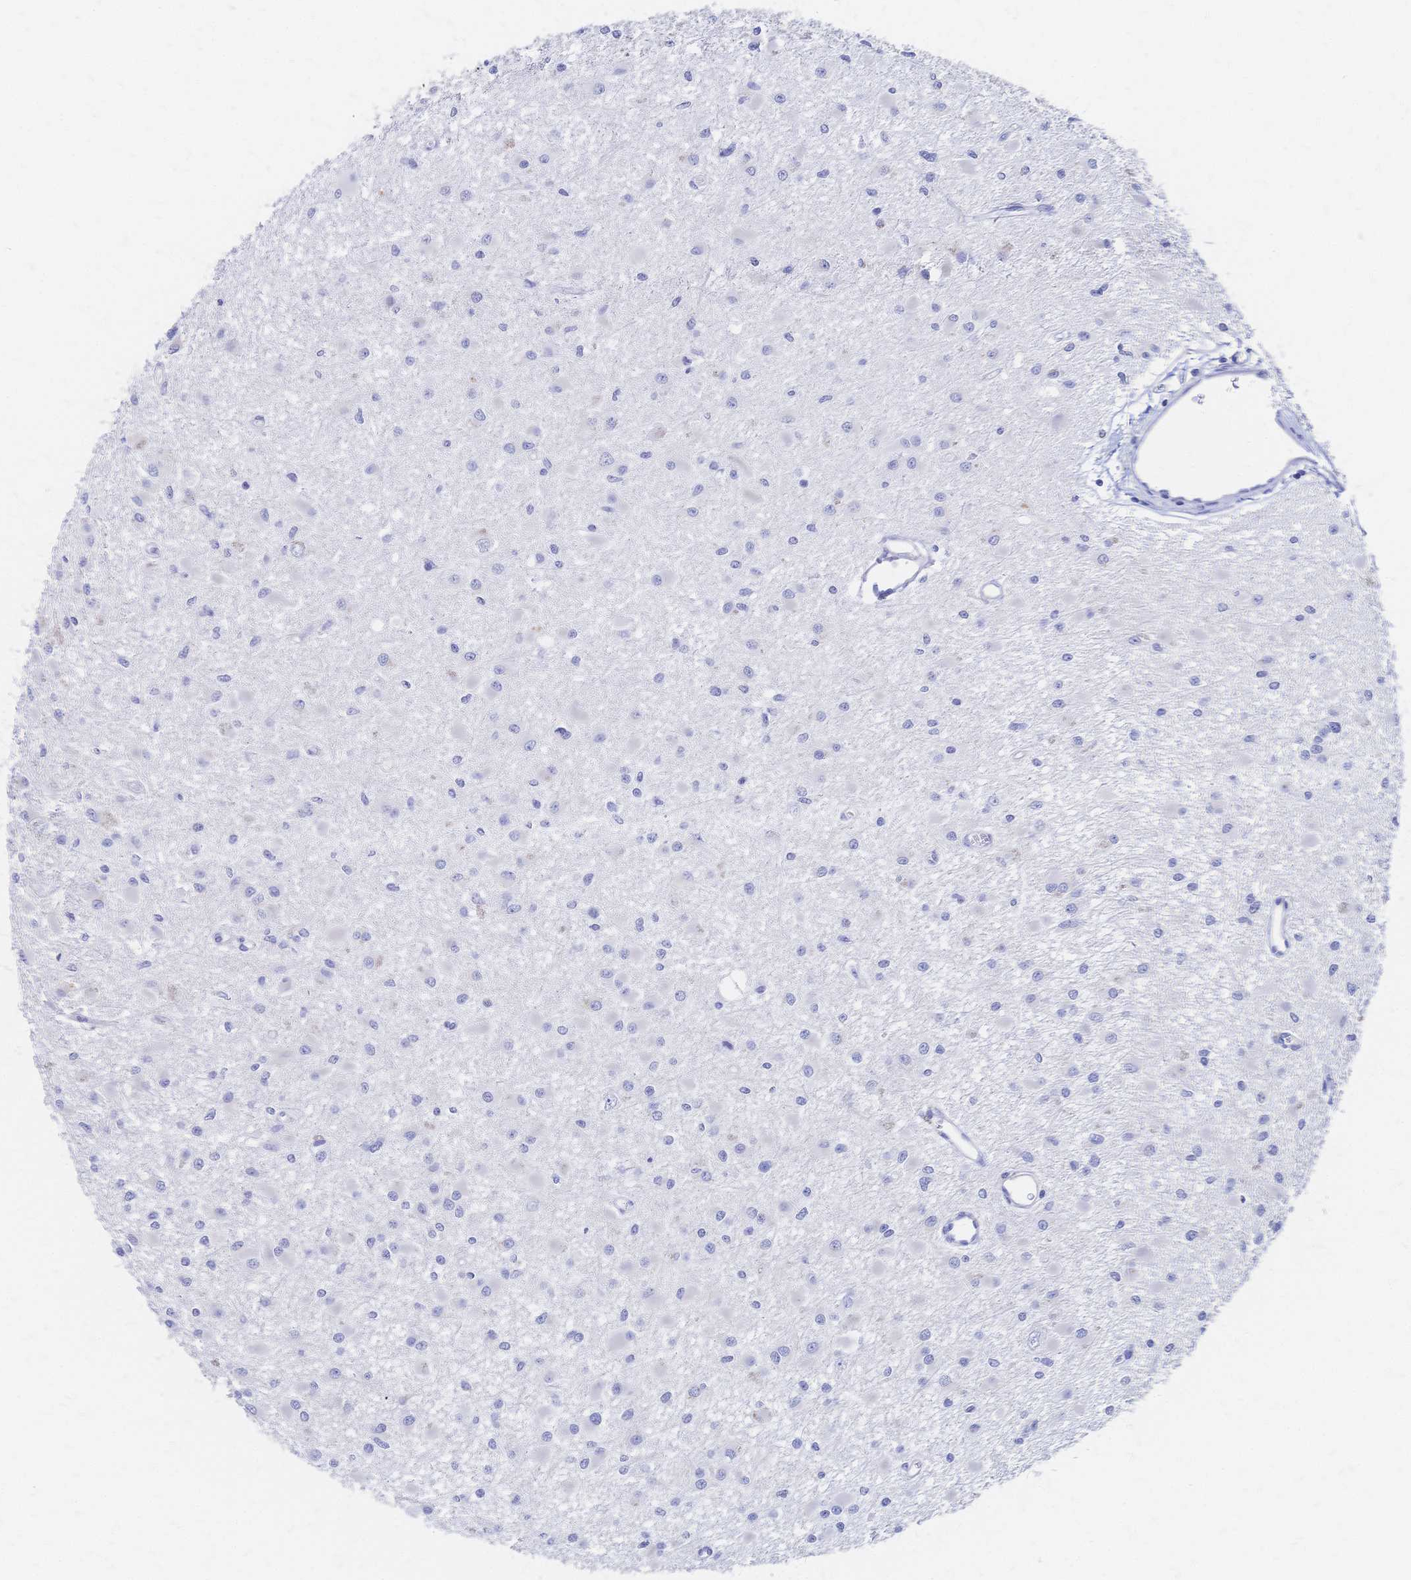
{"staining": {"intensity": "negative", "quantity": "none", "location": "none"}, "tissue": "glioma", "cell_type": "Tumor cells", "image_type": "cancer", "snomed": [{"axis": "morphology", "description": "Glioma, malignant, High grade"}, {"axis": "topography", "description": "Brain"}], "caption": "A histopathology image of glioma stained for a protein reveals no brown staining in tumor cells. (DAB immunohistochemistry, high magnification).", "gene": "SLC5A1", "patient": {"sex": "male", "age": 54}}